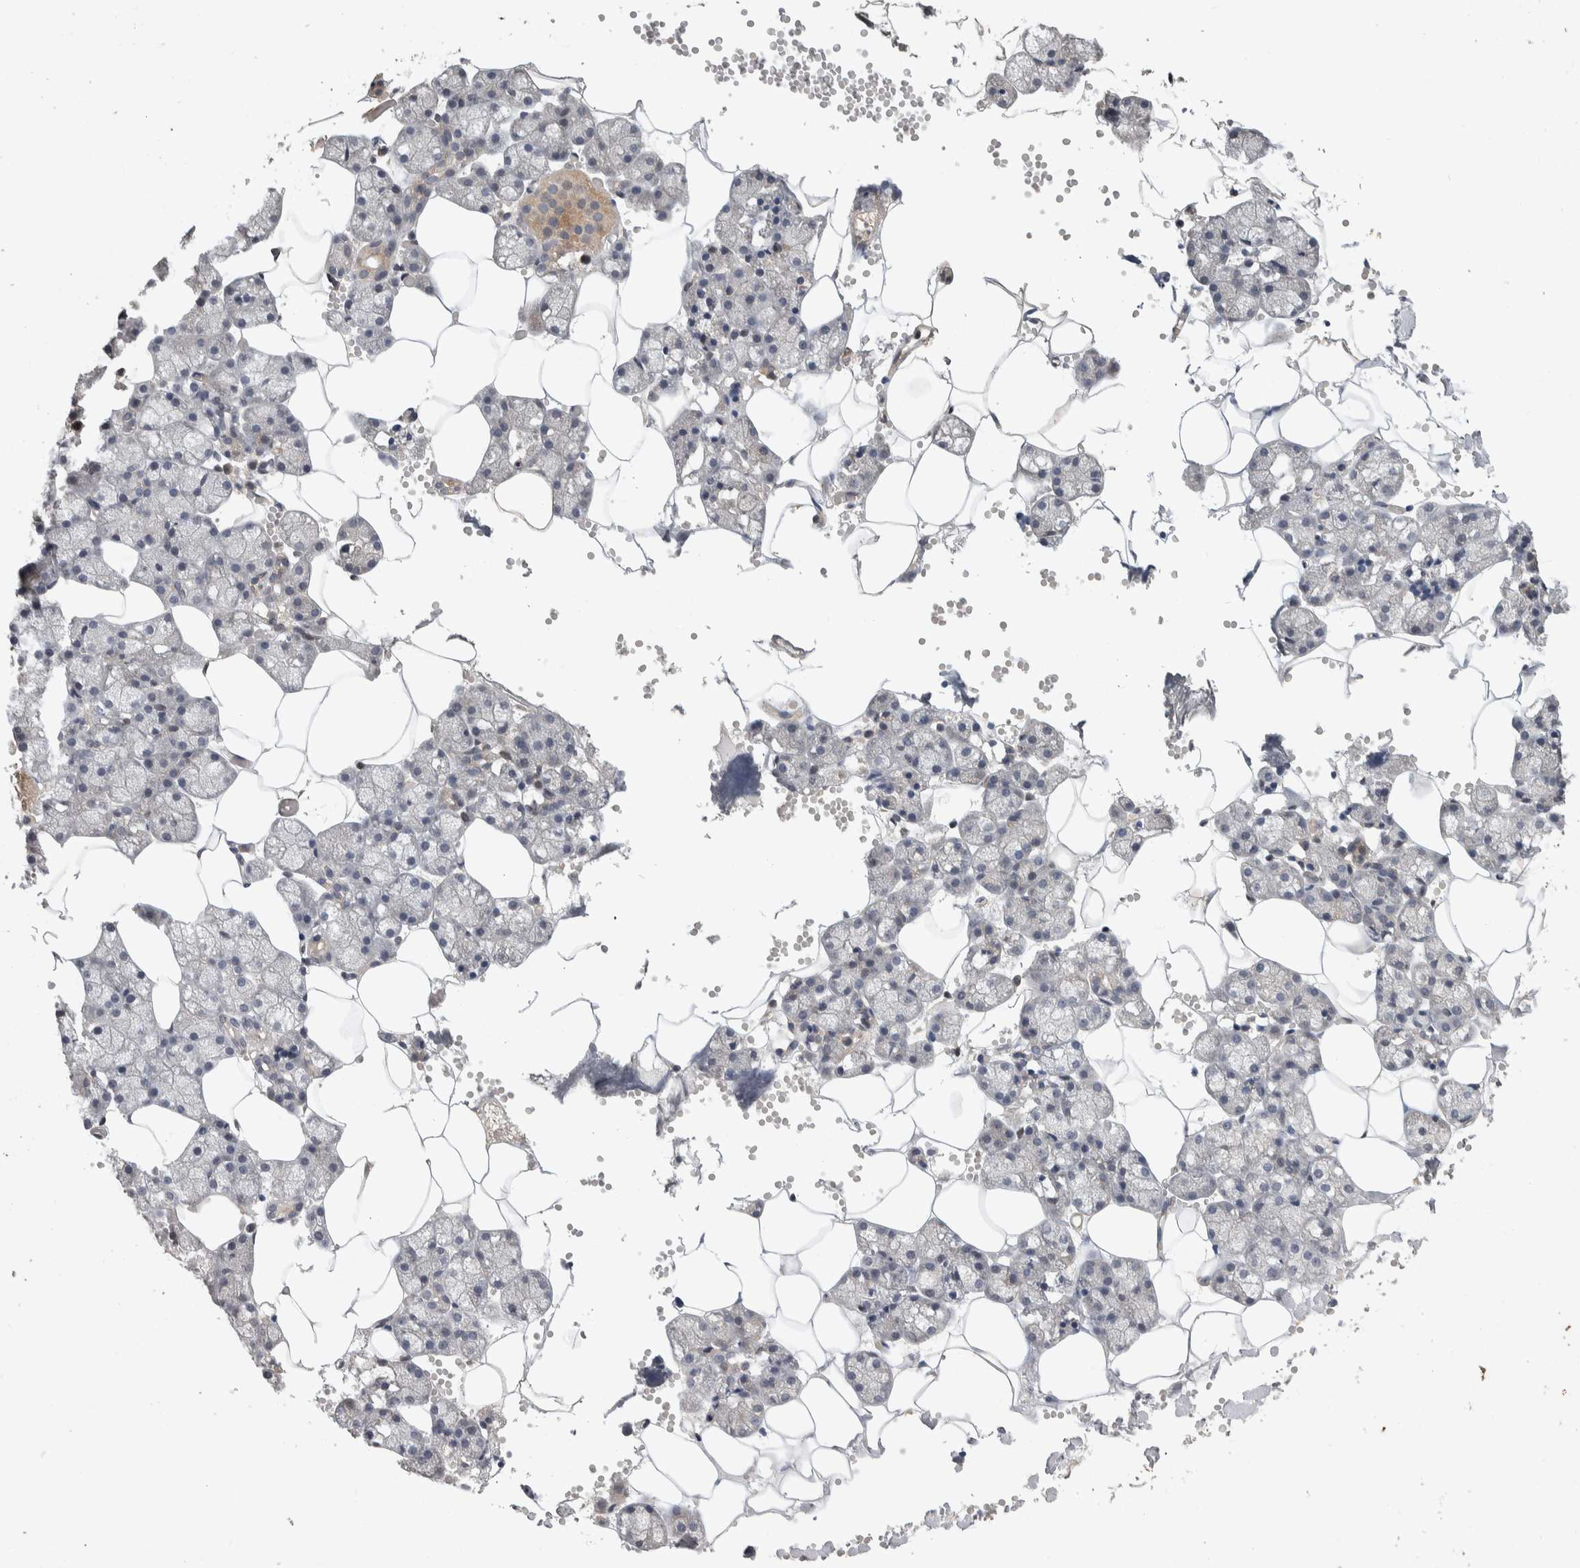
{"staining": {"intensity": "moderate", "quantity": "<25%", "location": "cytoplasmic/membranous"}, "tissue": "salivary gland", "cell_type": "Glandular cells", "image_type": "normal", "snomed": [{"axis": "morphology", "description": "Normal tissue, NOS"}, {"axis": "topography", "description": "Salivary gland"}], "caption": "Protein staining by IHC displays moderate cytoplasmic/membranous expression in about <25% of glandular cells in normal salivary gland.", "gene": "CYSRT1", "patient": {"sex": "male", "age": 62}}